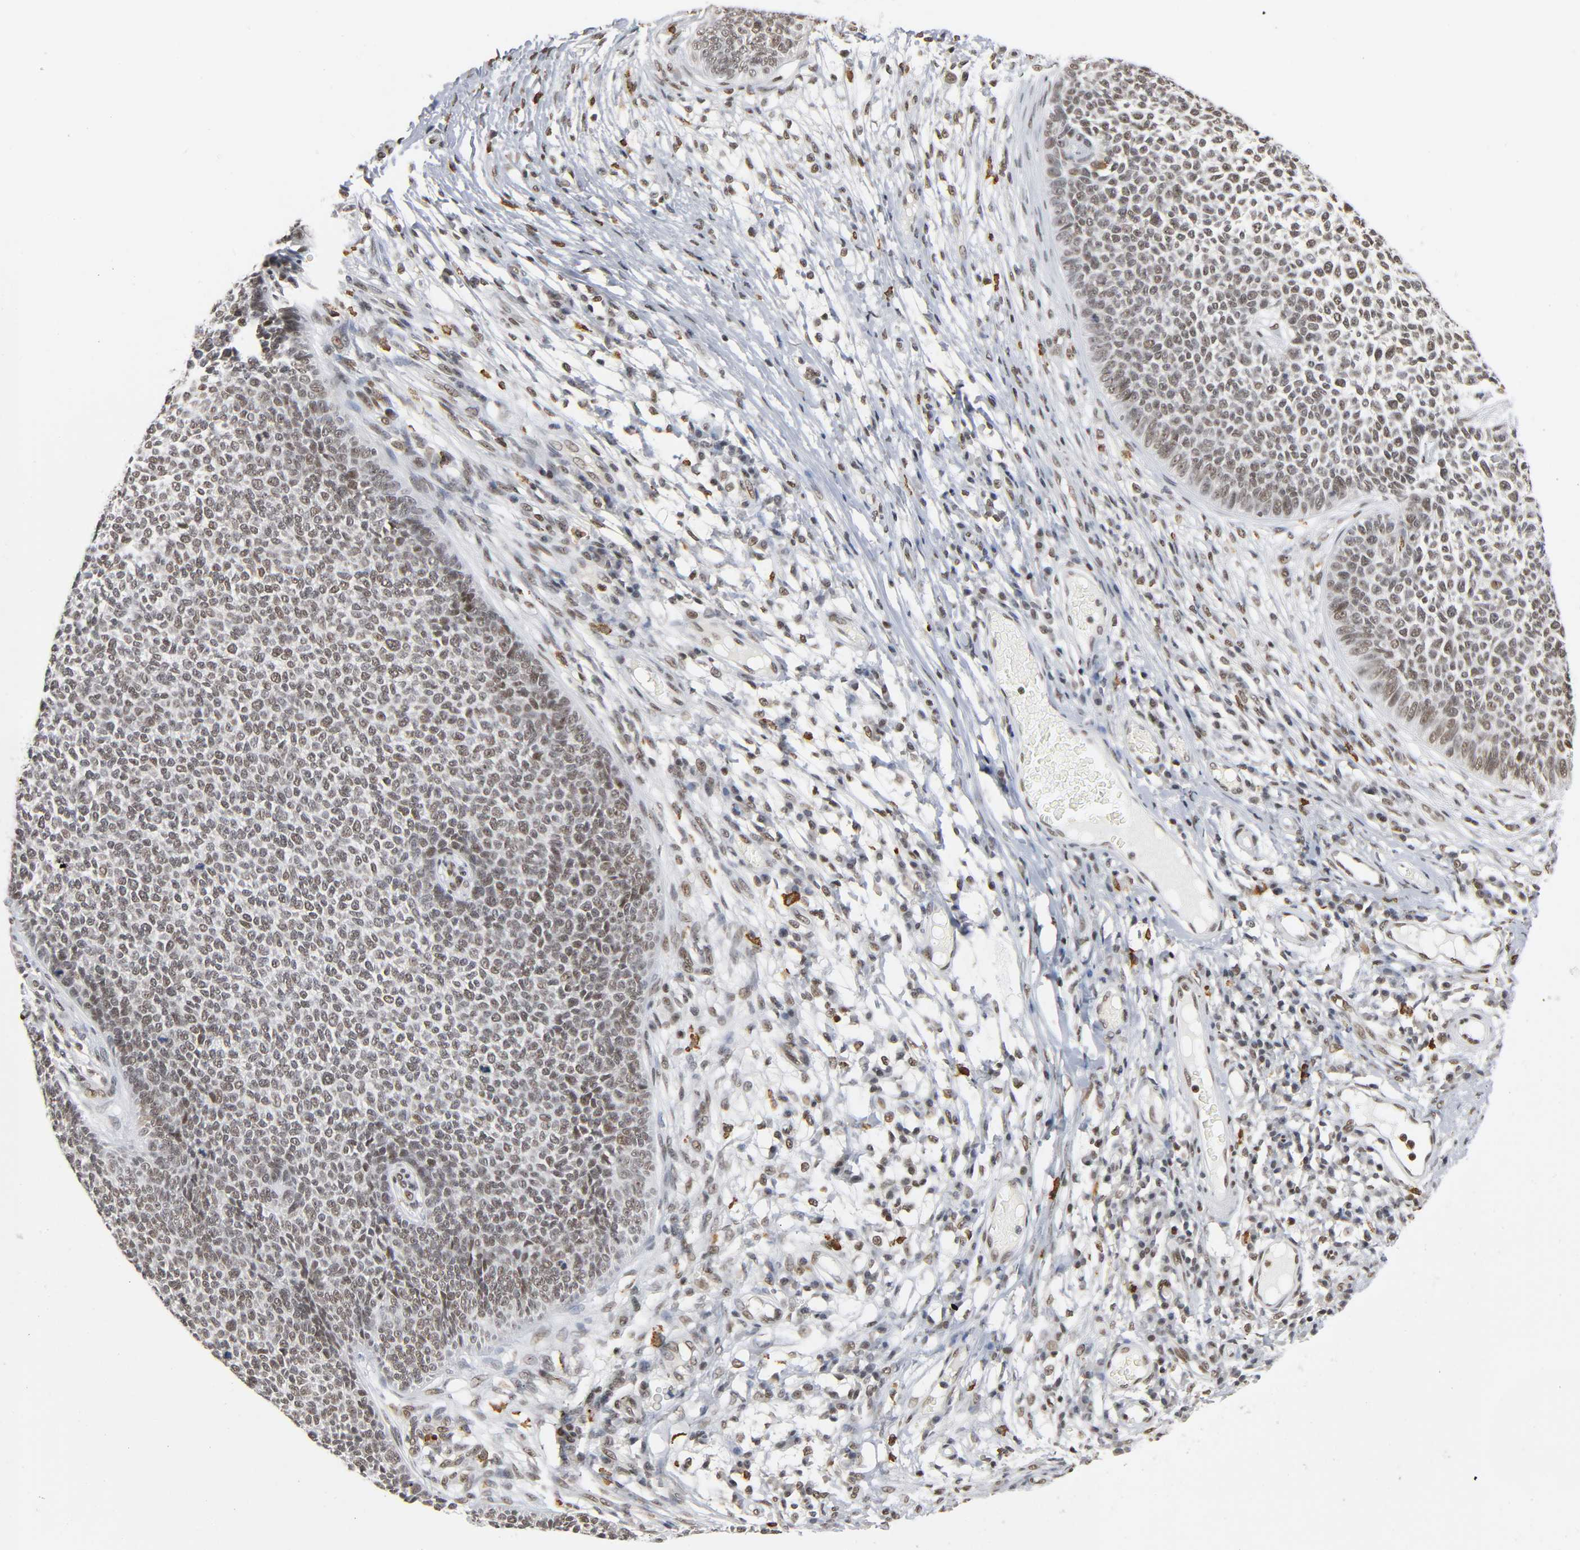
{"staining": {"intensity": "moderate", "quantity": ">75%", "location": "nuclear"}, "tissue": "skin cancer", "cell_type": "Tumor cells", "image_type": "cancer", "snomed": [{"axis": "morphology", "description": "Basal cell carcinoma"}, {"axis": "topography", "description": "Skin"}], "caption": "The image exhibits staining of basal cell carcinoma (skin), revealing moderate nuclear protein expression (brown color) within tumor cells.", "gene": "SUMO1", "patient": {"sex": "female", "age": 84}}